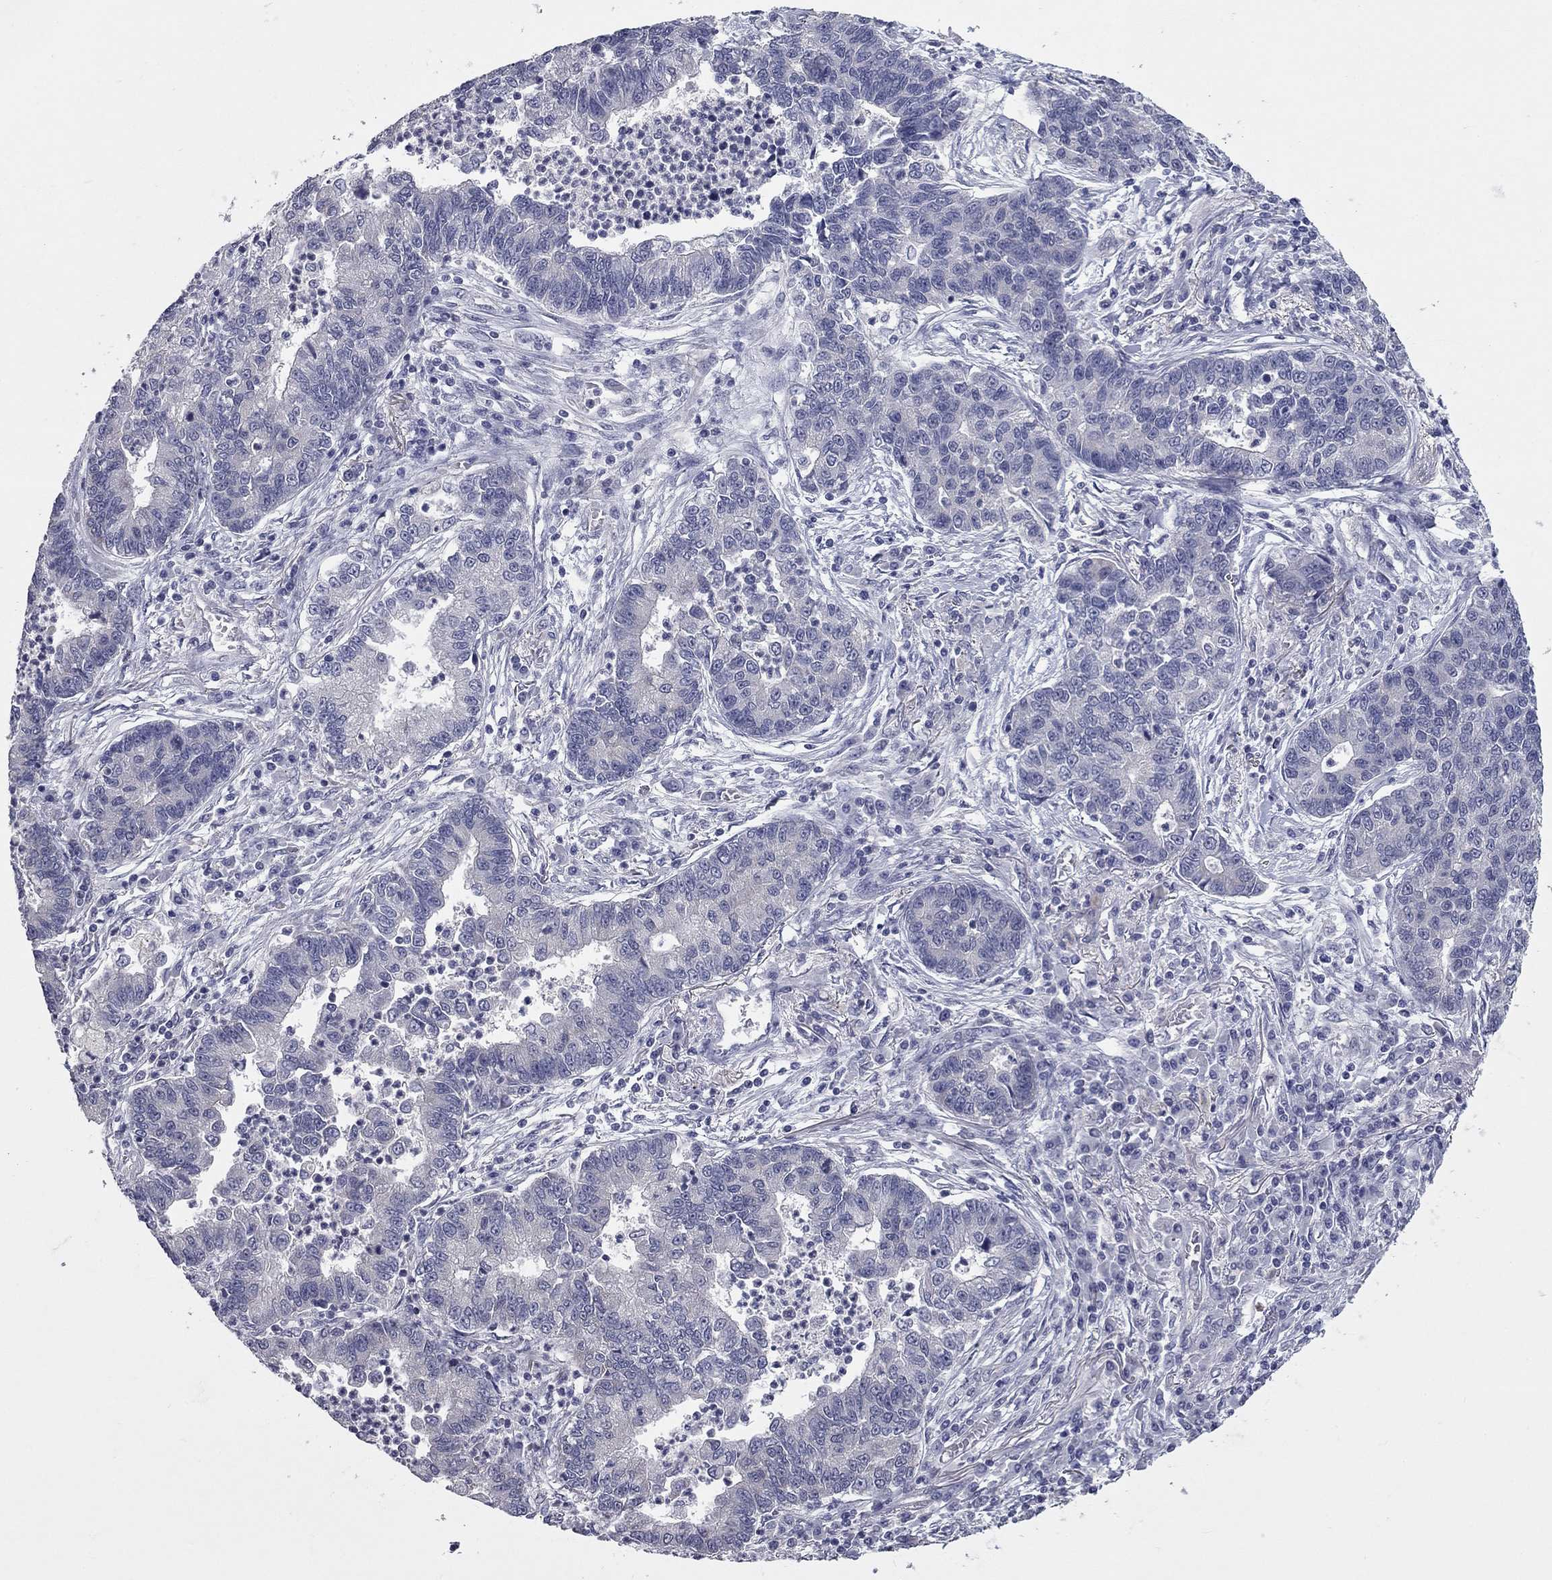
{"staining": {"intensity": "negative", "quantity": "none", "location": "none"}, "tissue": "lung cancer", "cell_type": "Tumor cells", "image_type": "cancer", "snomed": [{"axis": "morphology", "description": "Adenocarcinoma, NOS"}, {"axis": "topography", "description": "Lung"}], "caption": "Lung adenocarcinoma was stained to show a protein in brown. There is no significant positivity in tumor cells. (DAB (3,3'-diaminobenzidine) IHC, high magnification).", "gene": "SHOC2", "patient": {"sex": "female", "age": 57}}